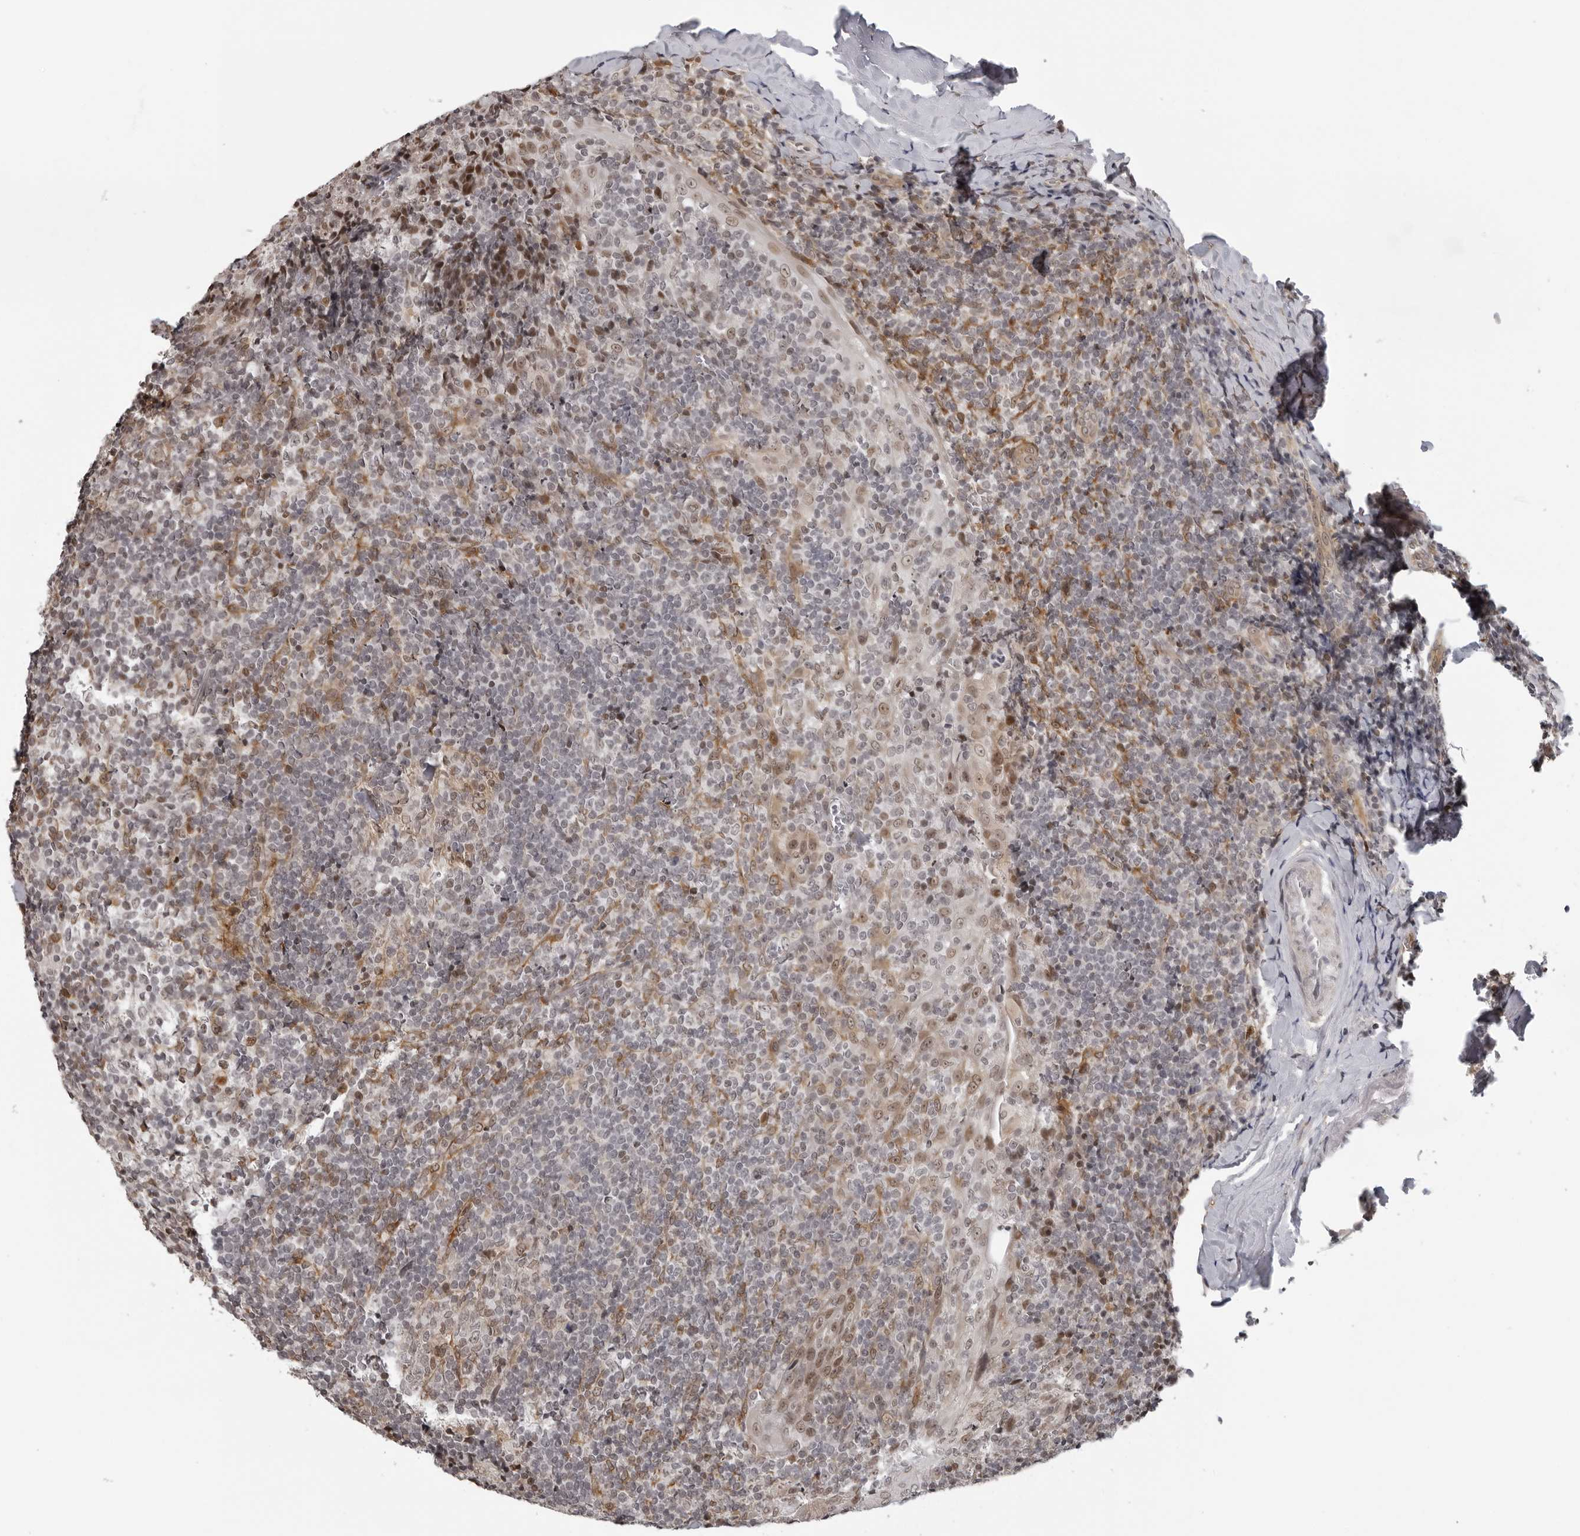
{"staining": {"intensity": "weak", "quantity": "<25%", "location": "nuclear"}, "tissue": "tonsil", "cell_type": "Germinal center cells", "image_type": "normal", "snomed": [{"axis": "morphology", "description": "Normal tissue, NOS"}, {"axis": "topography", "description": "Tonsil"}], "caption": "An IHC micrograph of normal tonsil is shown. There is no staining in germinal center cells of tonsil. (DAB (3,3'-diaminobenzidine) immunohistochemistry visualized using brightfield microscopy, high magnification).", "gene": "MAF", "patient": {"sex": "male", "age": 37}}